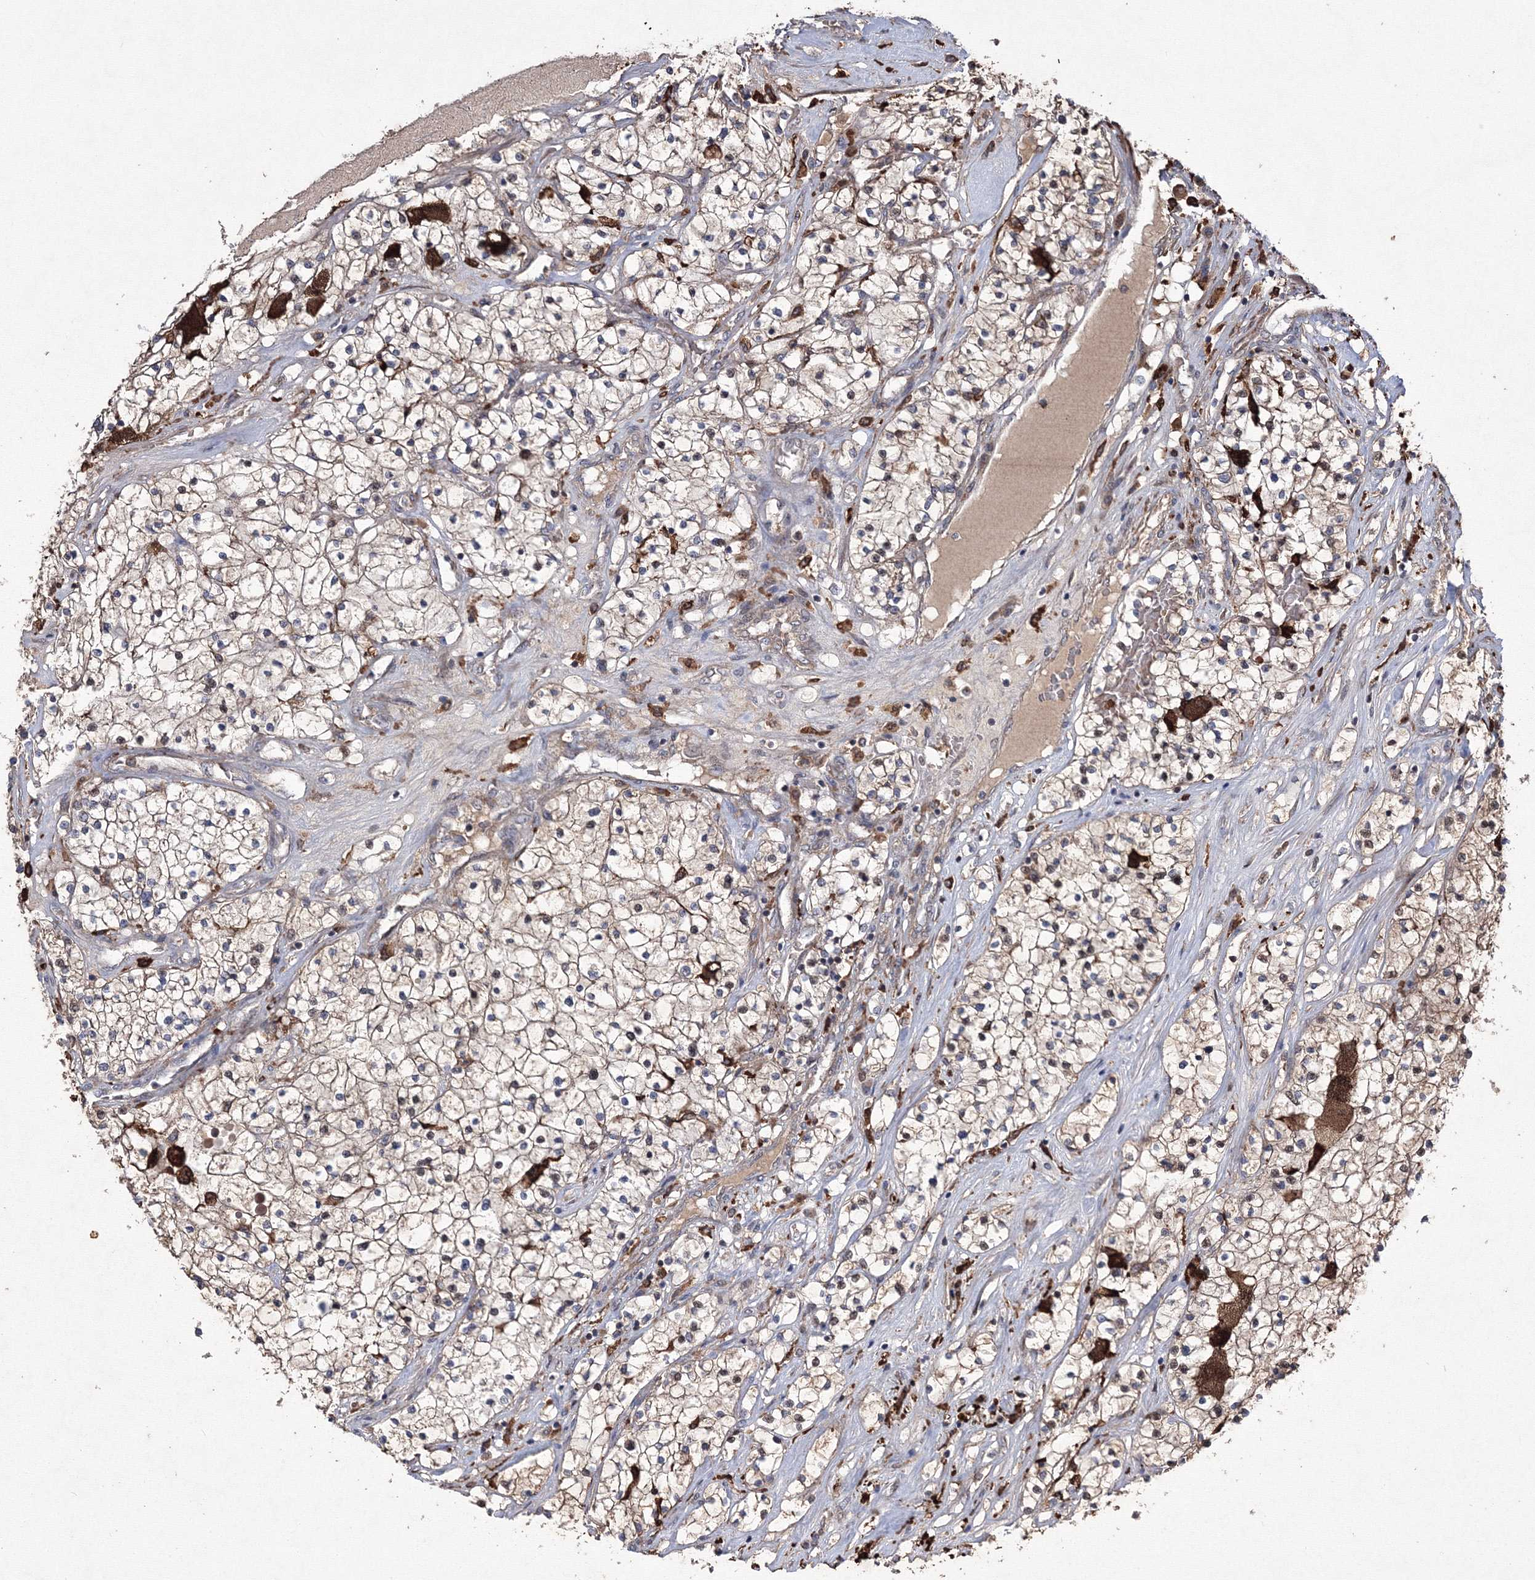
{"staining": {"intensity": "weak", "quantity": "25%-75%", "location": "cytoplasmic/membranous"}, "tissue": "renal cancer", "cell_type": "Tumor cells", "image_type": "cancer", "snomed": [{"axis": "morphology", "description": "Normal tissue, NOS"}, {"axis": "morphology", "description": "Adenocarcinoma, NOS"}, {"axis": "topography", "description": "Kidney"}], "caption": "A low amount of weak cytoplasmic/membranous expression is present in approximately 25%-75% of tumor cells in adenocarcinoma (renal) tissue. Nuclei are stained in blue.", "gene": "RANBP3L", "patient": {"sex": "male", "age": 68}}